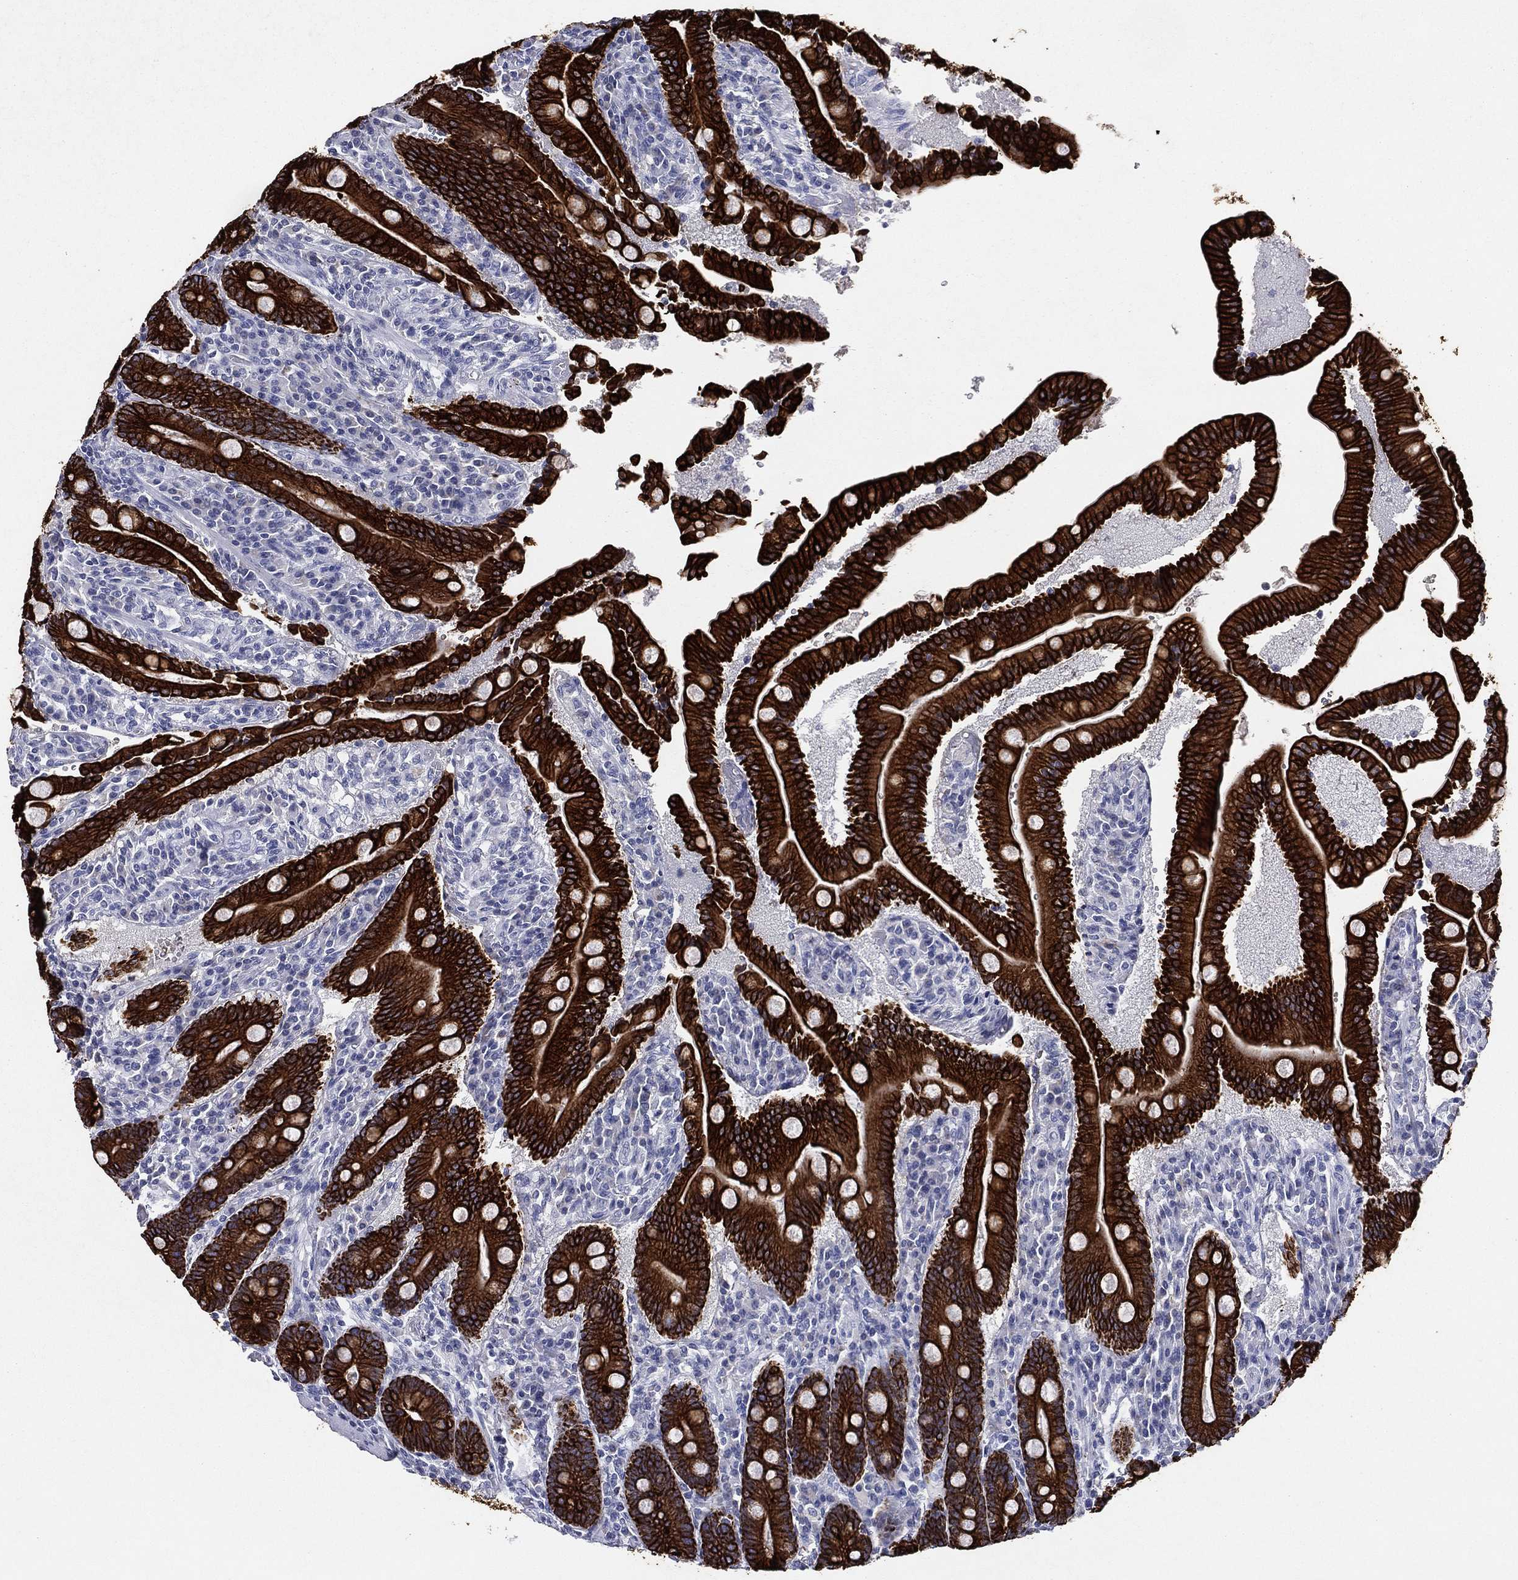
{"staining": {"intensity": "strong", "quantity": ">75%", "location": "cytoplasmic/membranous"}, "tissue": "duodenum", "cell_type": "Glandular cells", "image_type": "normal", "snomed": [{"axis": "morphology", "description": "Normal tissue, NOS"}, {"axis": "topography", "description": "Duodenum"}], "caption": "Approximately >75% of glandular cells in unremarkable human duodenum reveal strong cytoplasmic/membranous protein expression as visualized by brown immunohistochemical staining.", "gene": "KRT7", "patient": {"sex": "female", "age": 62}}